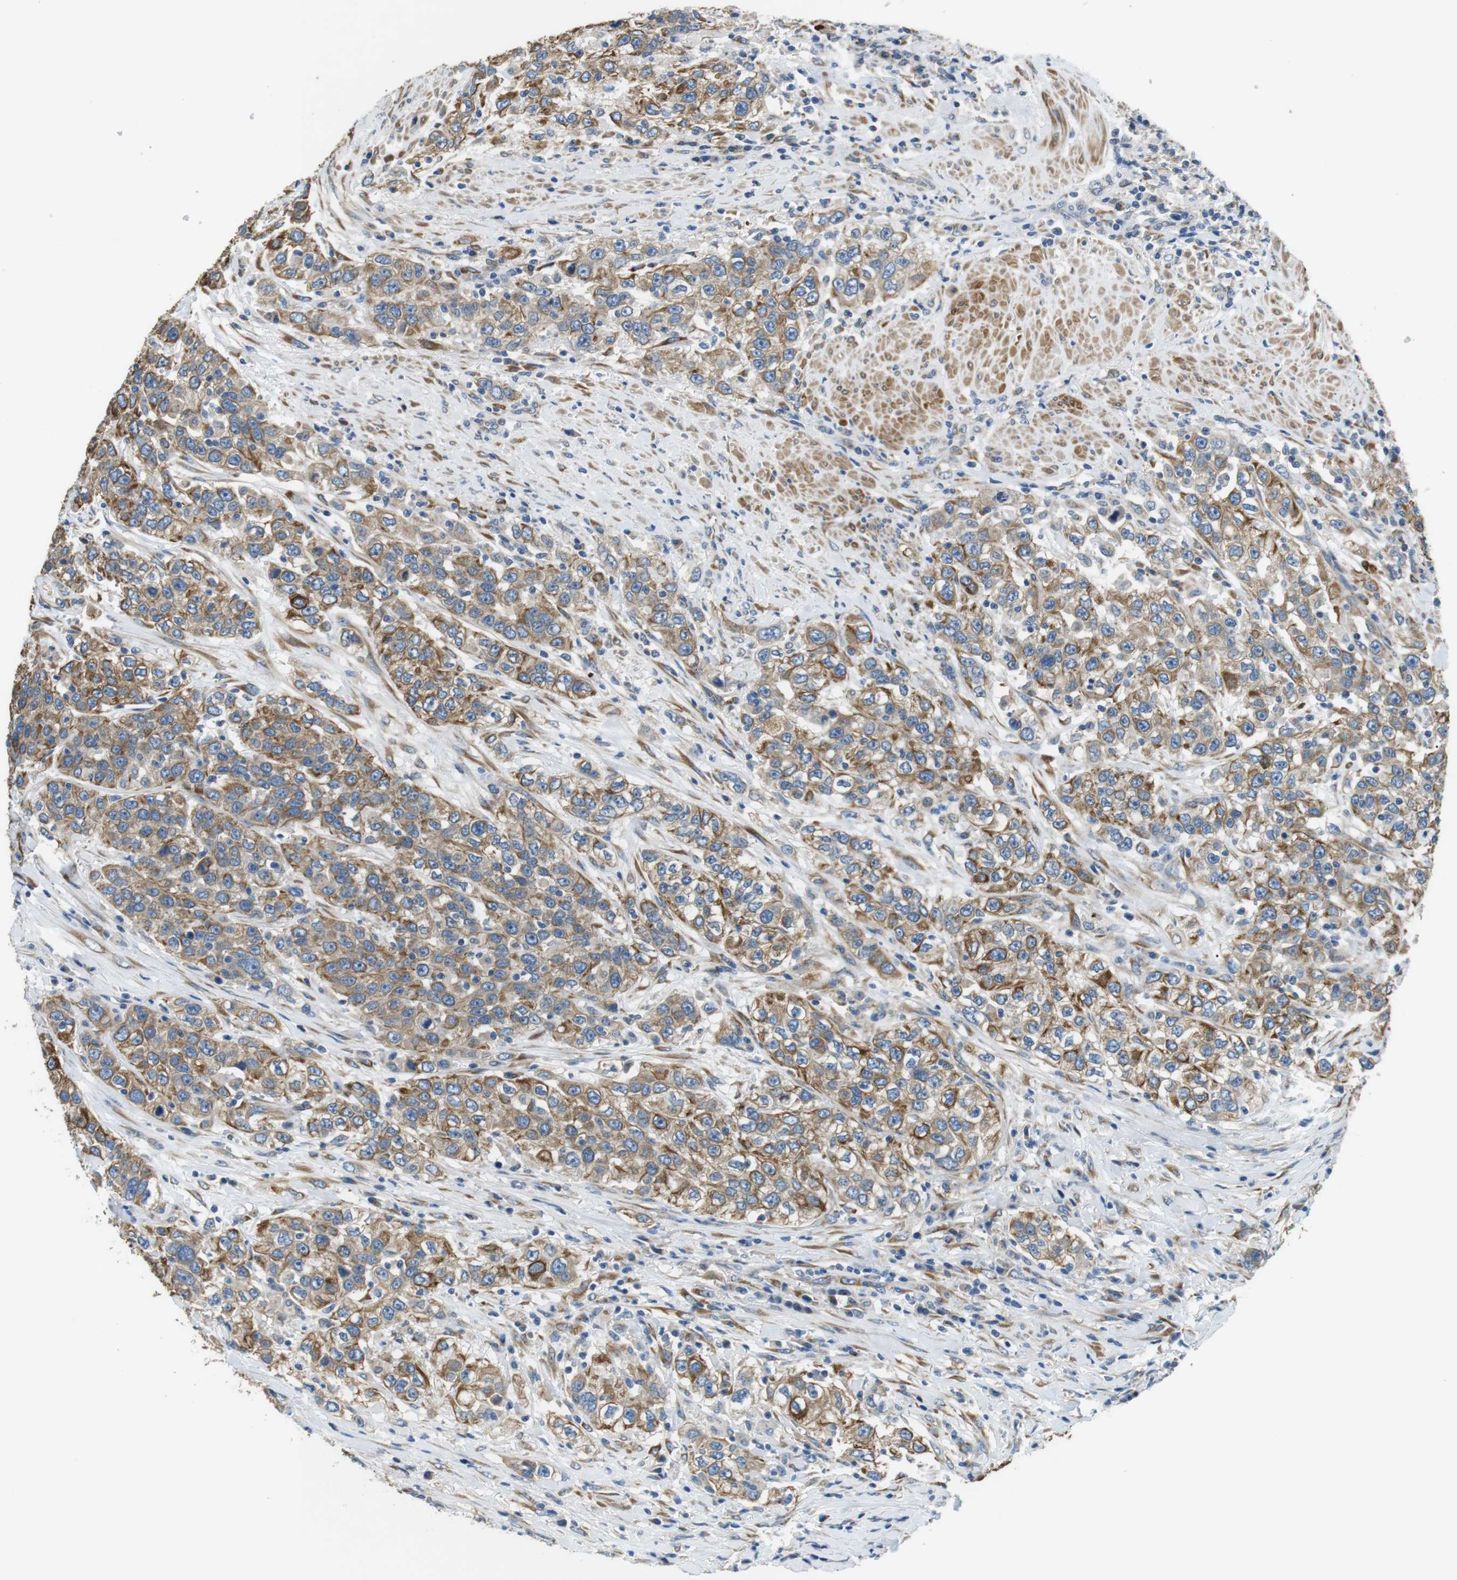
{"staining": {"intensity": "moderate", "quantity": ">75%", "location": "cytoplasmic/membranous"}, "tissue": "urothelial cancer", "cell_type": "Tumor cells", "image_type": "cancer", "snomed": [{"axis": "morphology", "description": "Urothelial carcinoma, High grade"}, {"axis": "topography", "description": "Urinary bladder"}], "caption": "Protein expression by immunohistochemistry exhibits moderate cytoplasmic/membranous expression in approximately >75% of tumor cells in urothelial carcinoma (high-grade).", "gene": "UNC5CL", "patient": {"sex": "female", "age": 80}}